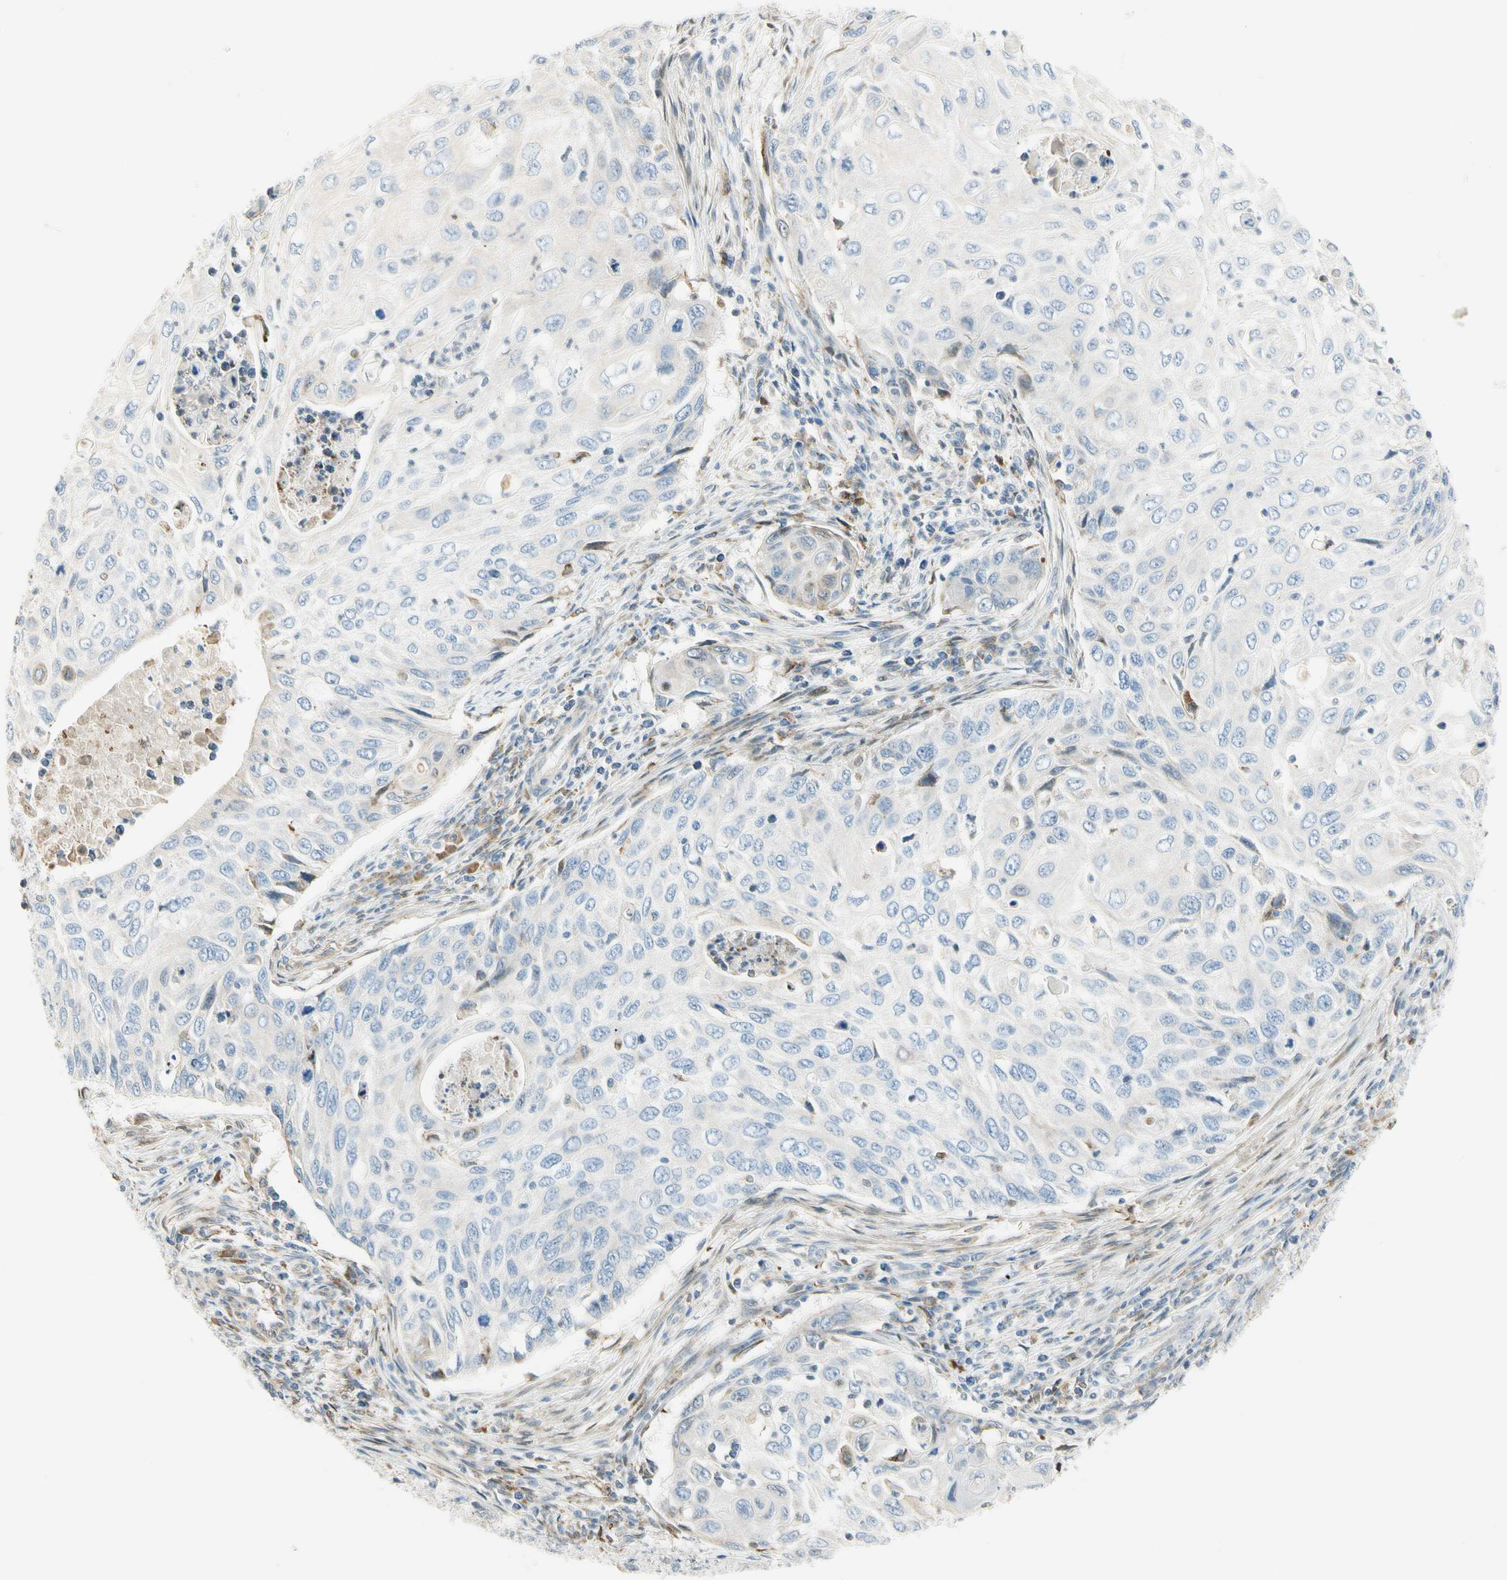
{"staining": {"intensity": "negative", "quantity": "none", "location": "none"}, "tissue": "cervical cancer", "cell_type": "Tumor cells", "image_type": "cancer", "snomed": [{"axis": "morphology", "description": "Squamous cell carcinoma, NOS"}, {"axis": "topography", "description": "Cervix"}], "caption": "Immunohistochemical staining of cervical cancer displays no significant expression in tumor cells.", "gene": "TNFSF11", "patient": {"sex": "female", "age": 70}}